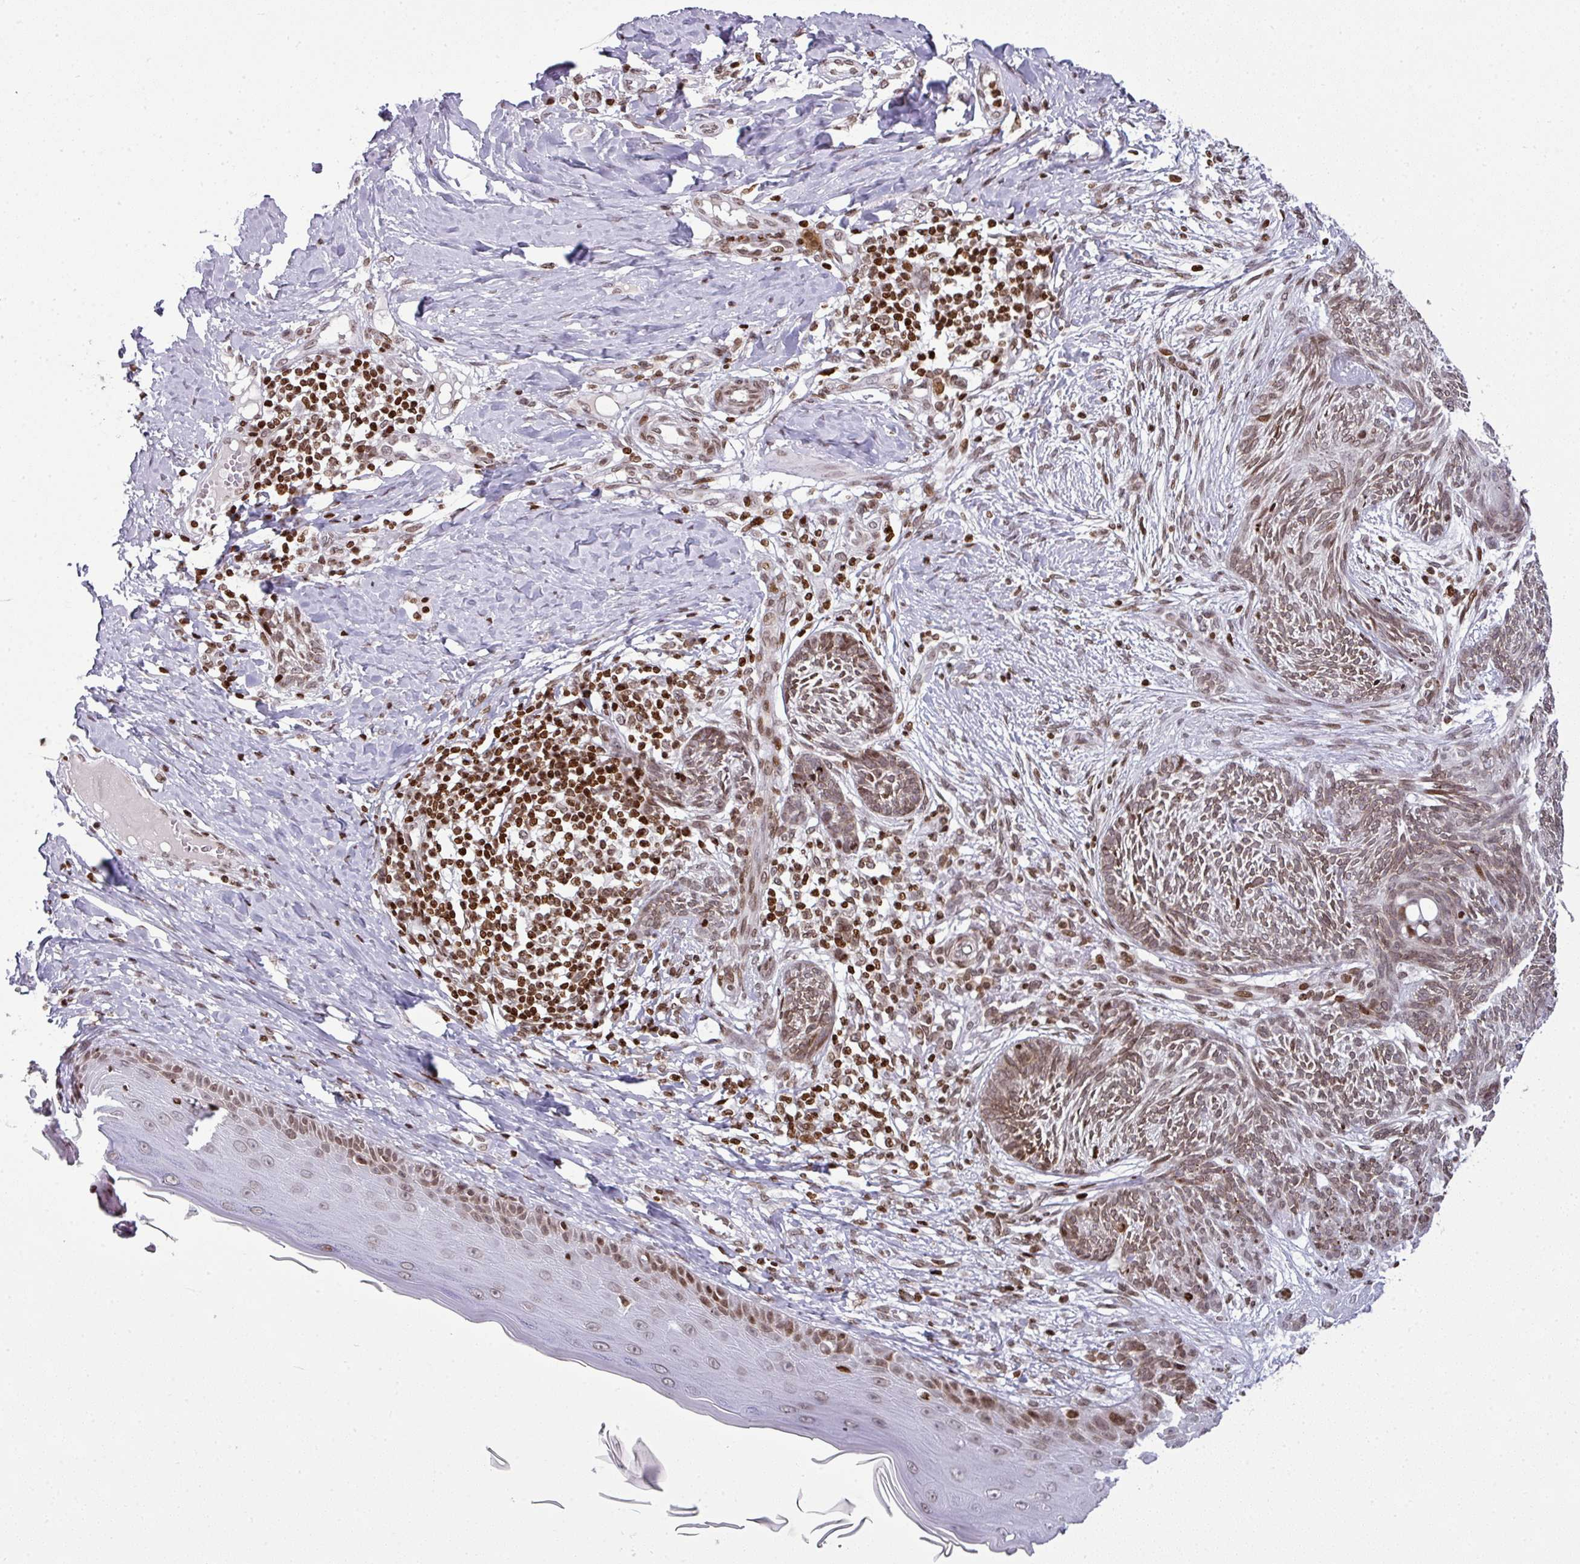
{"staining": {"intensity": "weak", "quantity": ">75%", "location": "nuclear"}, "tissue": "skin cancer", "cell_type": "Tumor cells", "image_type": "cancer", "snomed": [{"axis": "morphology", "description": "Basal cell carcinoma"}, {"axis": "topography", "description": "Skin"}], "caption": "This histopathology image displays skin cancer (basal cell carcinoma) stained with immunohistochemistry to label a protein in brown. The nuclear of tumor cells show weak positivity for the protein. Nuclei are counter-stained blue.", "gene": "RASL11A", "patient": {"sex": "male", "age": 73}}